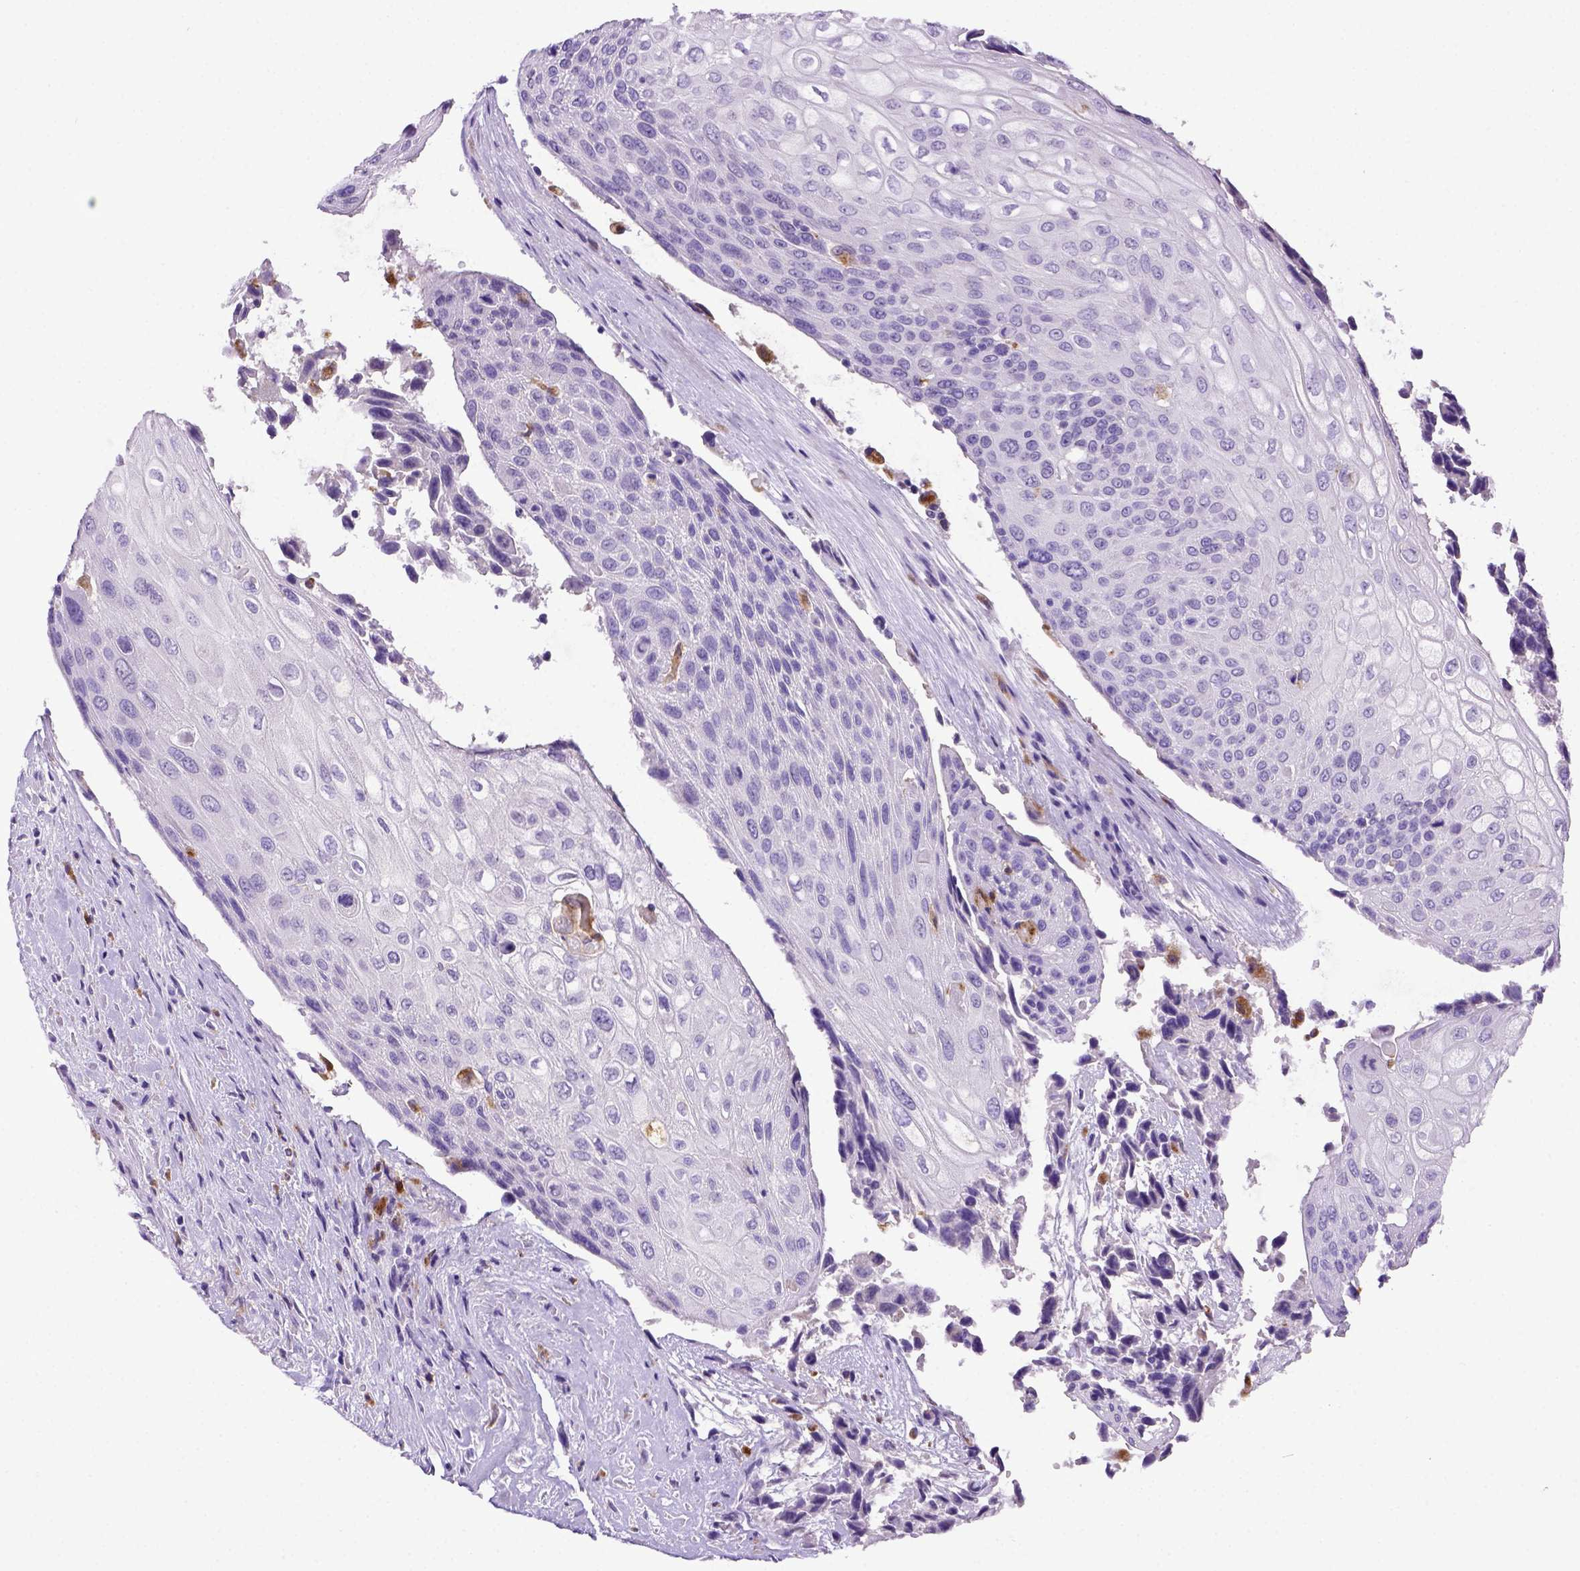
{"staining": {"intensity": "negative", "quantity": "none", "location": "none"}, "tissue": "urothelial cancer", "cell_type": "Tumor cells", "image_type": "cancer", "snomed": [{"axis": "morphology", "description": "Urothelial carcinoma, High grade"}, {"axis": "topography", "description": "Urinary bladder"}], "caption": "Tumor cells are negative for brown protein staining in urothelial cancer. The staining was performed using DAB (3,3'-diaminobenzidine) to visualize the protein expression in brown, while the nuclei were stained in blue with hematoxylin (Magnification: 20x).", "gene": "CD68", "patient": {"sex": "female", "age": 70}}